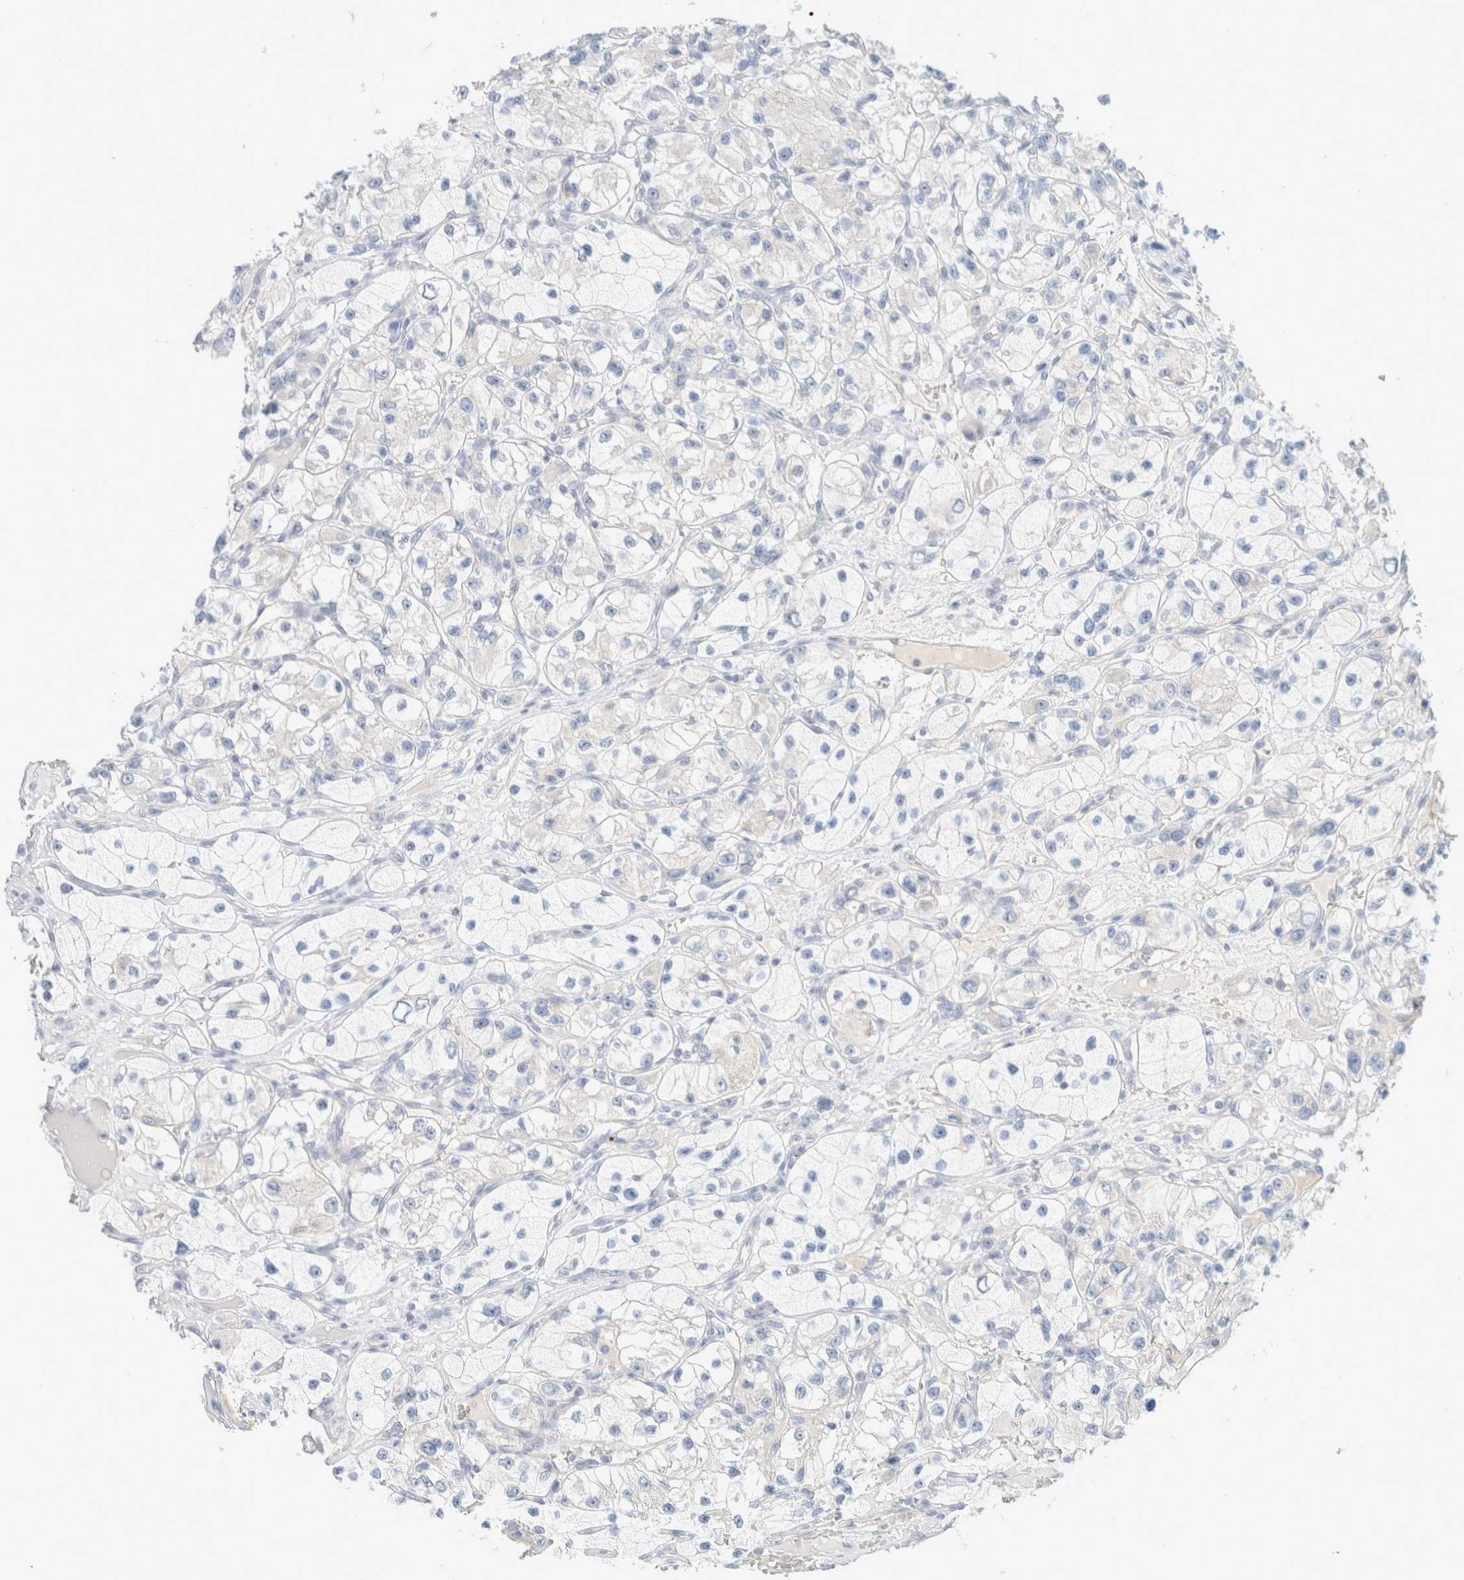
{"staining": {"intensity": "negative", "quantity": "none", "location": "none"}, "tissue": "renal cancer", "cell_type": "Tumor cells", "image_type": "cancer", "snomed": [{"axis": "morphology", "description": "Adenocarcinoma, NOS"}, {"axis": "topography", "description": "Kidney"}], "caption": "DAB immunohistochemical staining of human adenocarcinoma (renal) displays no significant staining in tumor cells.", "gene": "HEXD", "patient": {"sex": "female", "age": 57}}